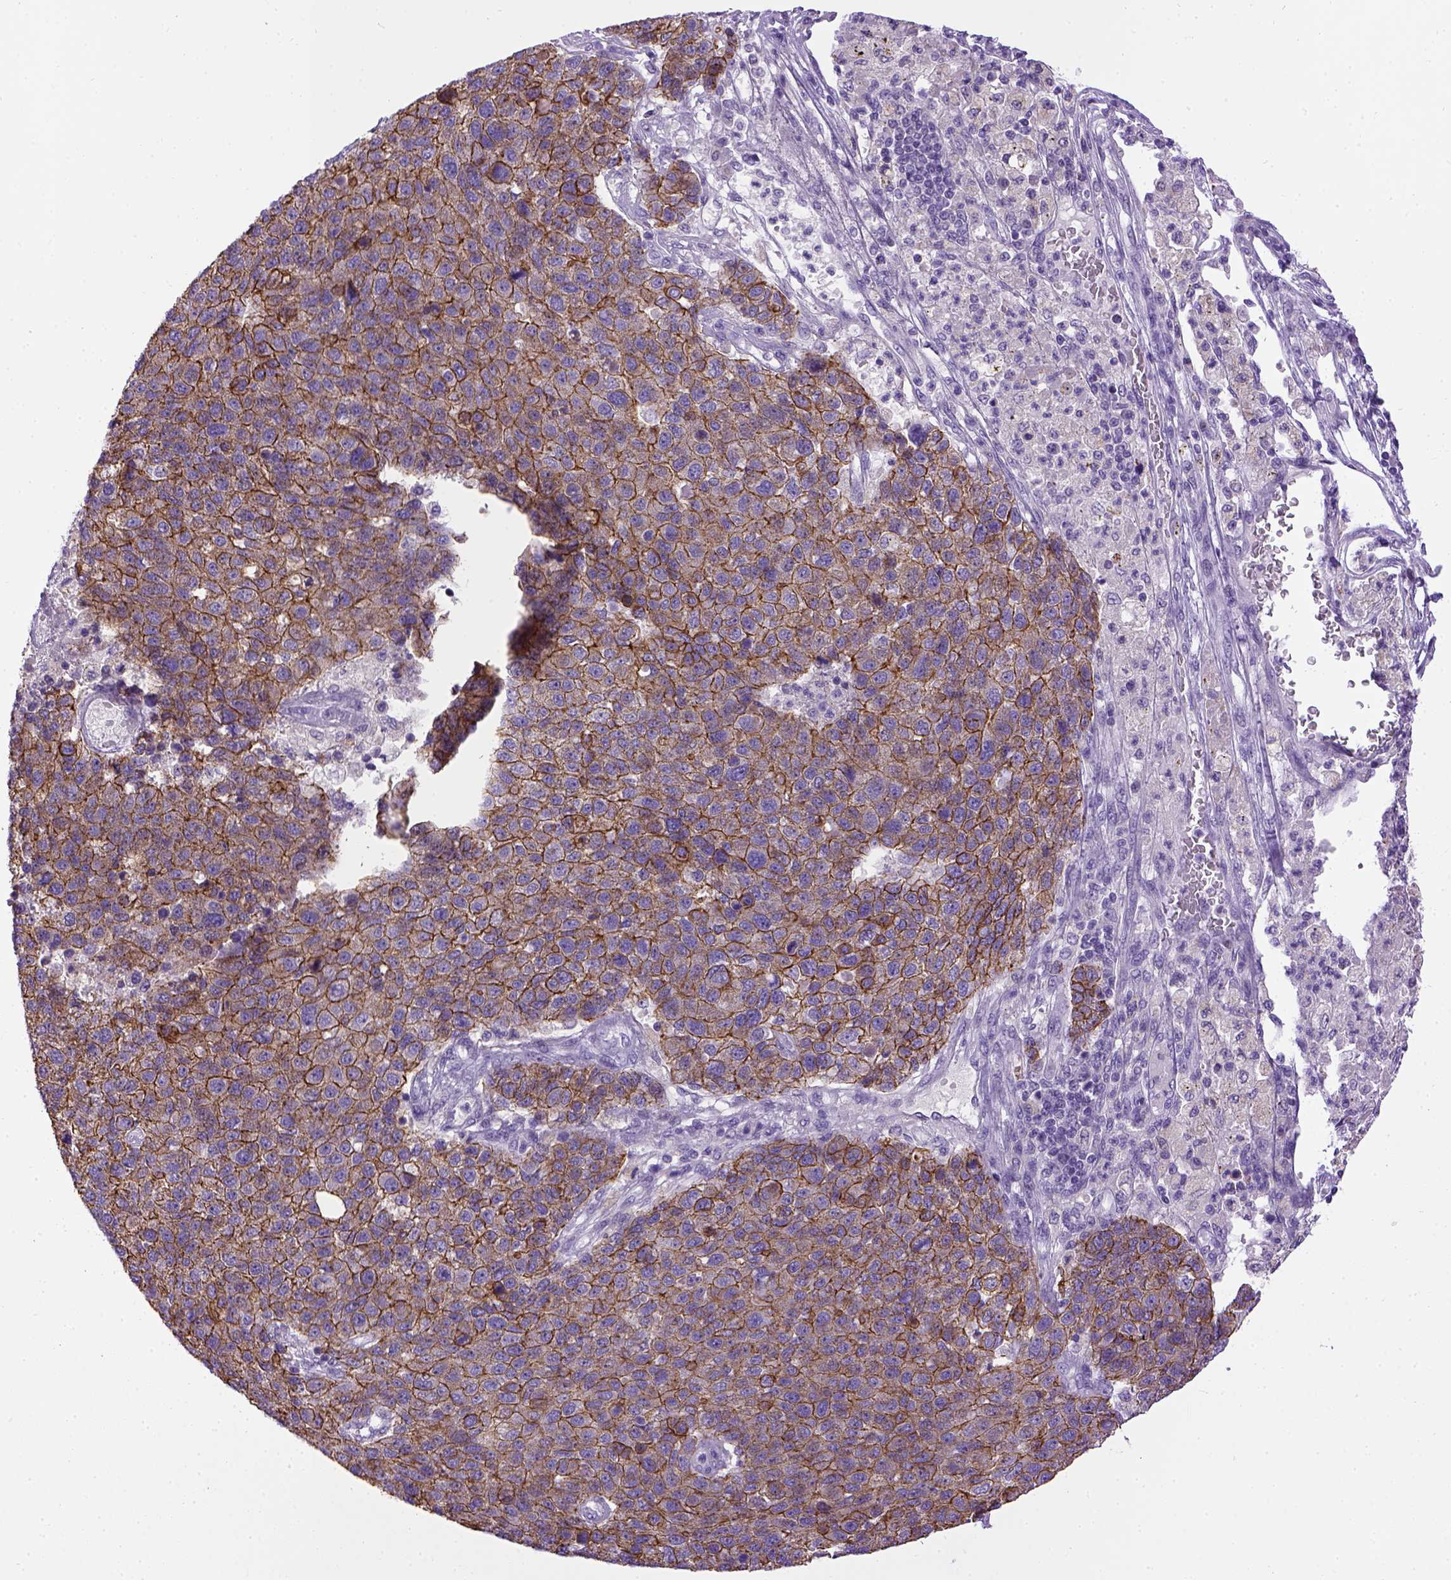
{"staining": {"intensity": "strong", "quantity": ">75%", "location": "cytoplasmic/membranous"}, "tissue": "pancreatic cancer", "cell_type": "Tumor cells", "image_type": "cancer", "snomed": [{"axis": "morphology", "description": "Adenocarcinoma, NOS"}, {"axis": "topography", "description": "Pancreas"}], "caption": "Immunohistochemical staining of human pancreatic cancer (adenocarcinoma) shows strong cytoplasmic/membranous protein positivity in about >75% of tumor cells. (Brightfield microscopy of DAB IHC at high magnification).", "gene": "CDH1", "patient": {"sex": "female", "age": 61}}